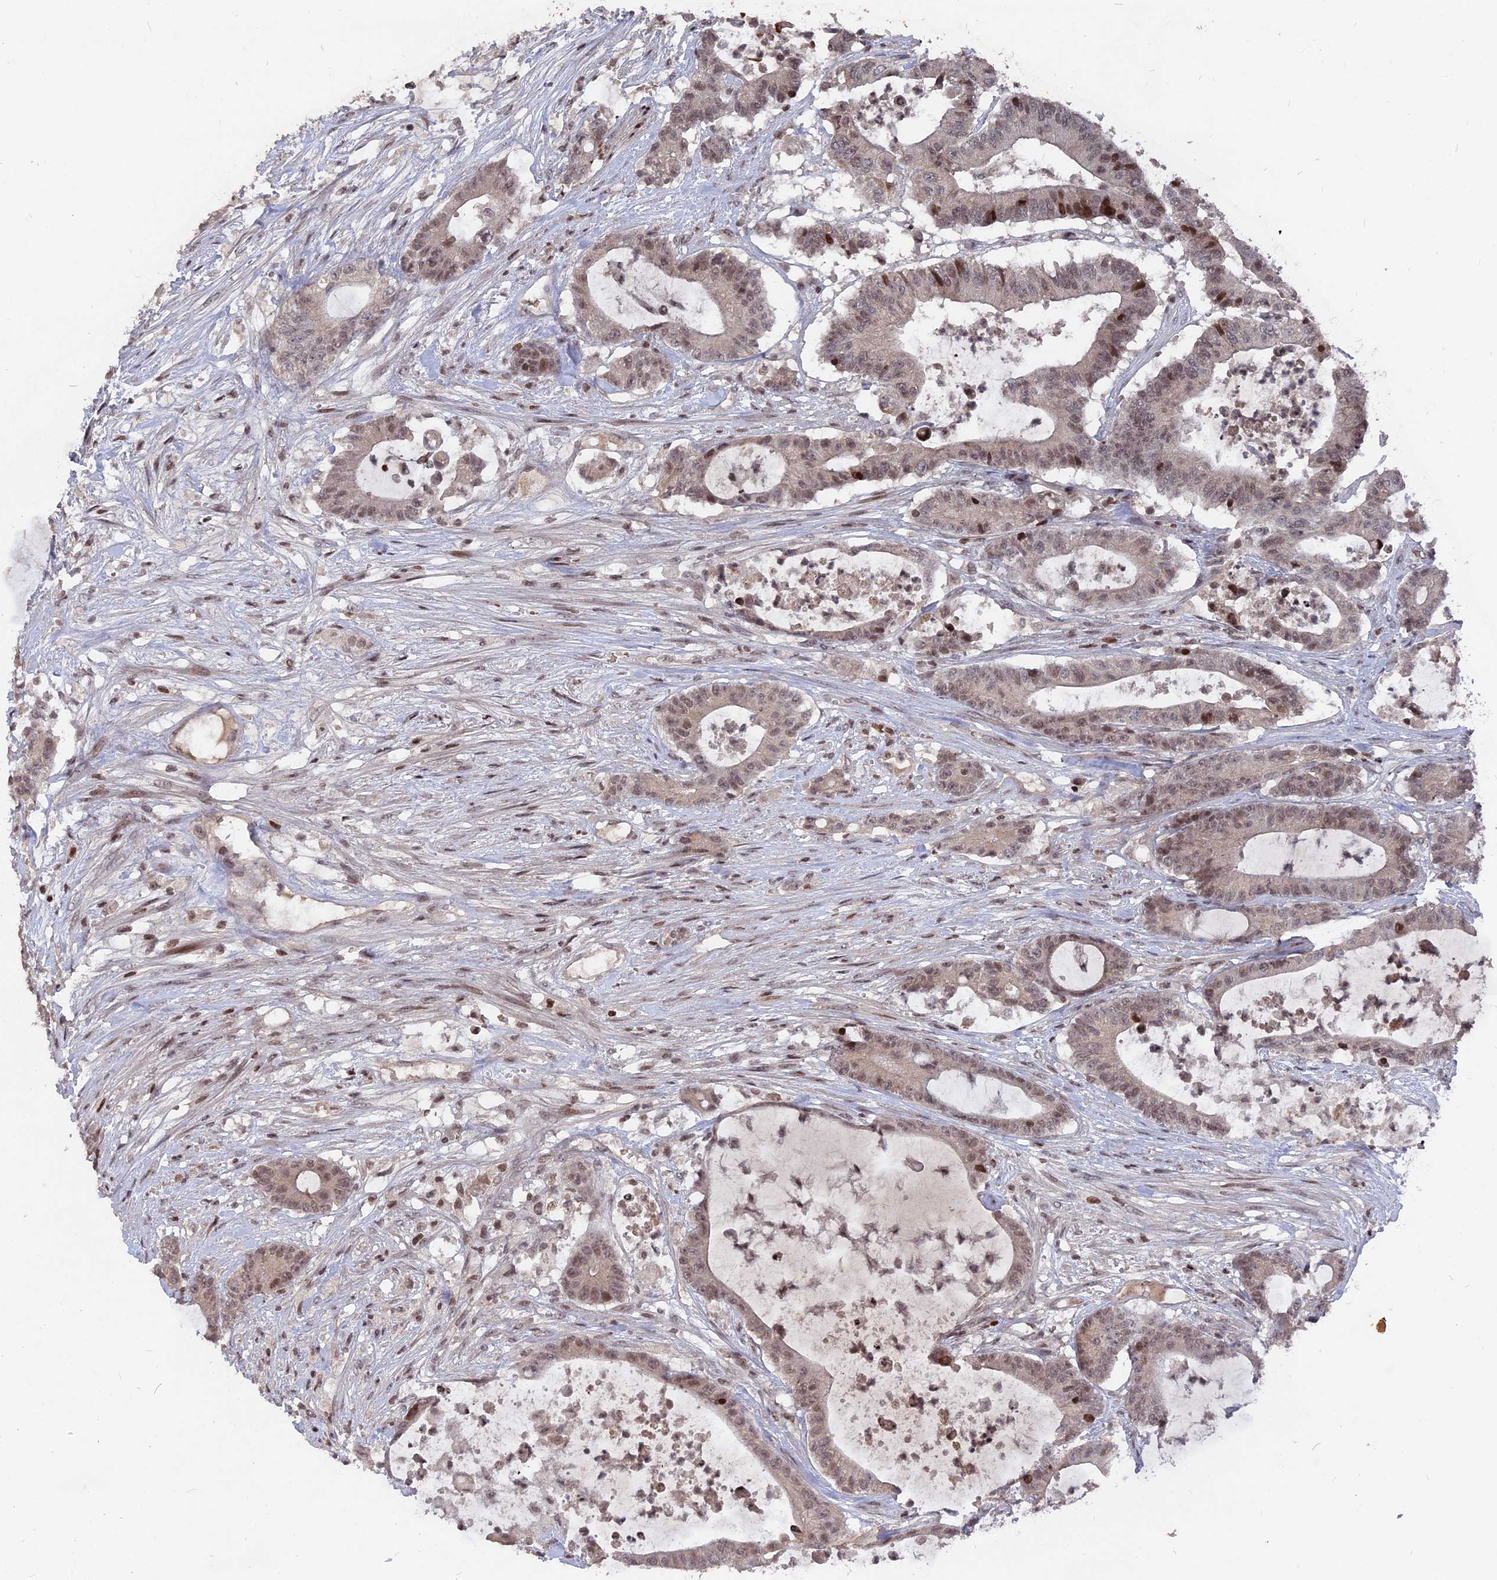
{"staining": {"intensity": "moderate", "quantity": "<25%", "location": "nuclear"}, "tissue": "colorectal cancer", "cell_type": "Tumor cells", "image_type": "cancer", "snomed": [{"axis": "morphology", "description": "Adenocarcinoma, NOS"}, {"axis": "topography", "description": "Colon"}], "caption": "An image showing moderate nuclear staining in approximately <25% of tumor cells in colorectal cancer, as visualized by brown immunohistochemical staining.", "gene": "NR1H3", "patient": {"sex": "female", "age": 84}}